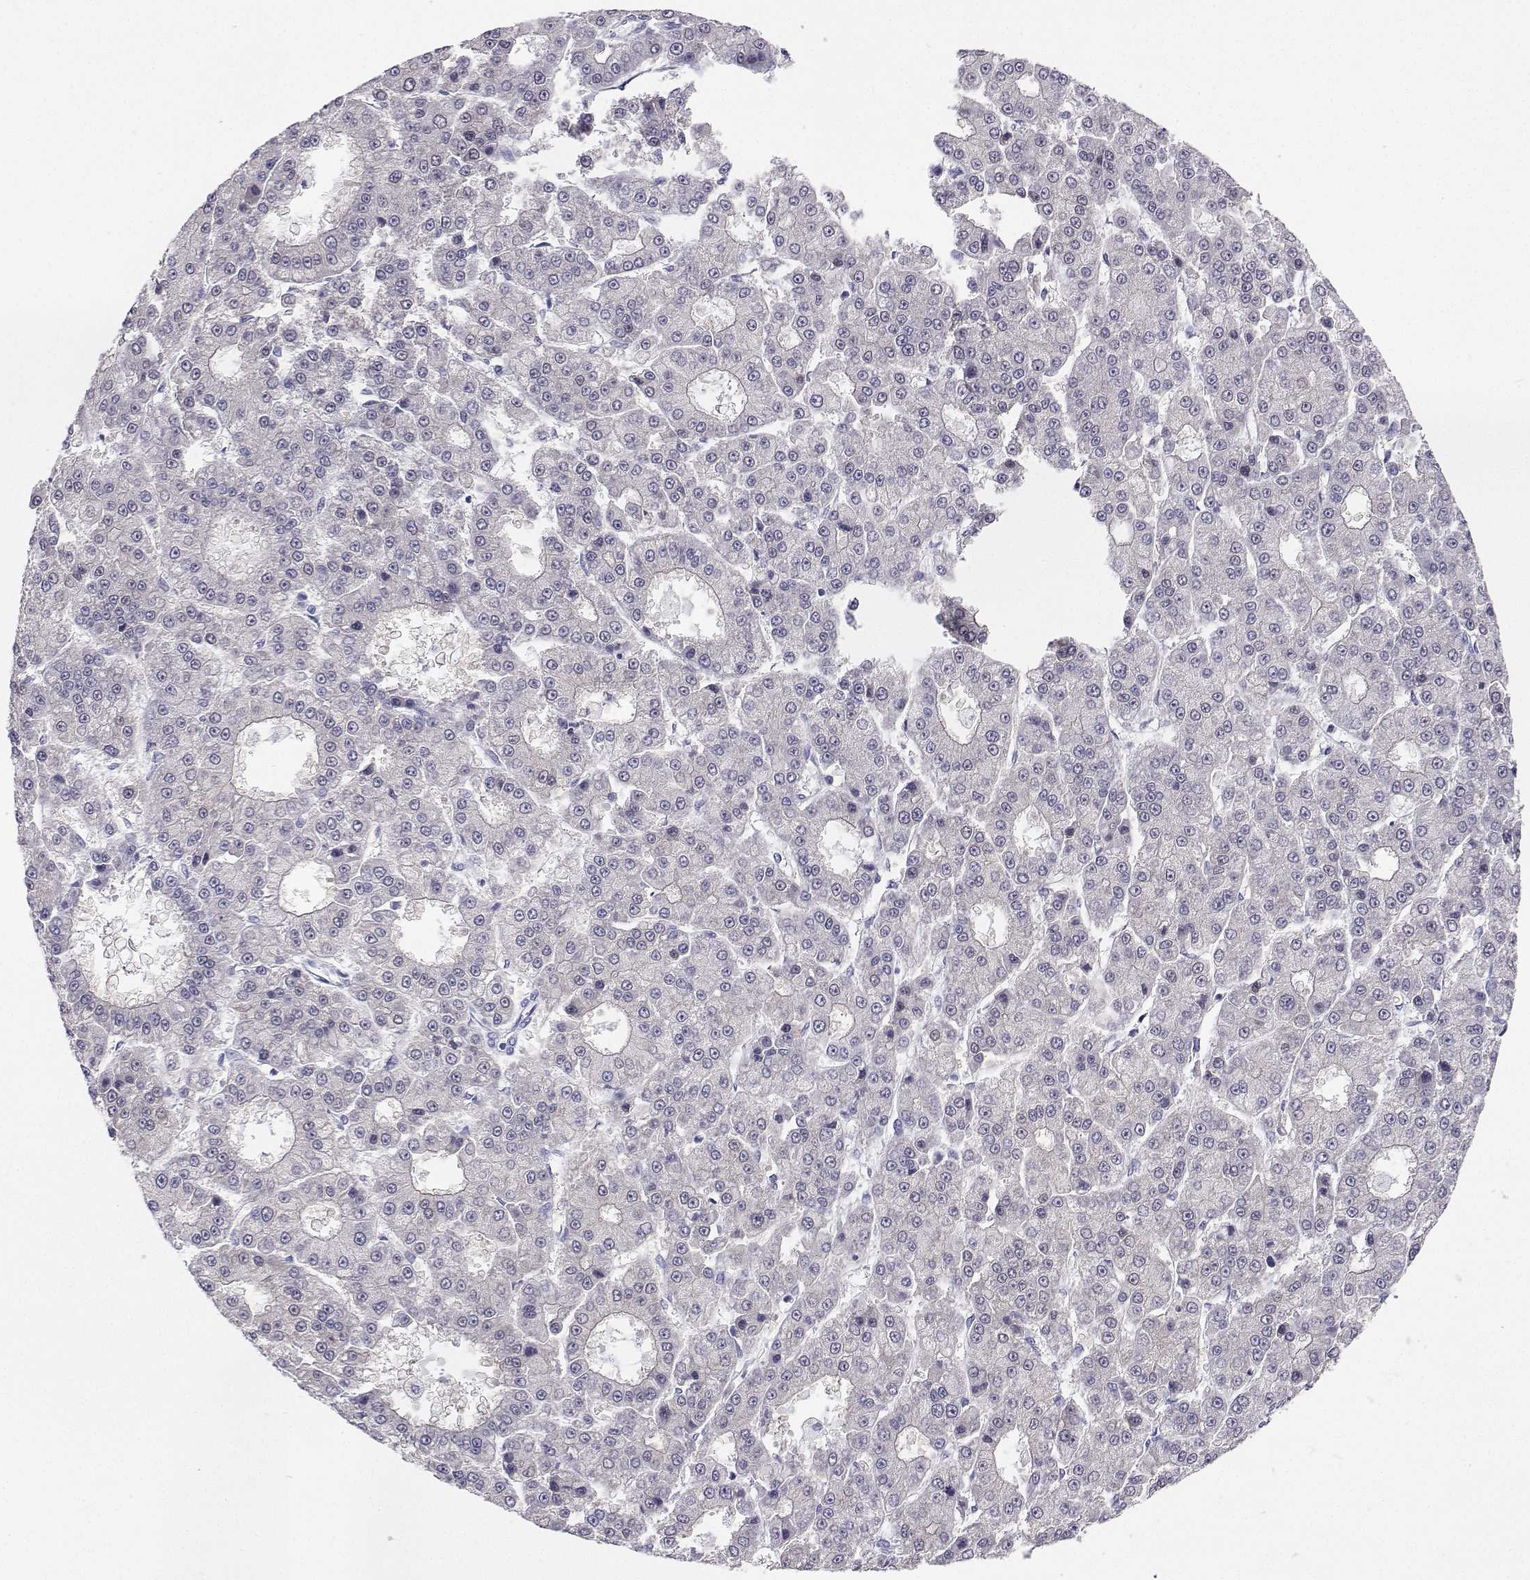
{"staining": {"intensity": "negative", "quantity": "none", "location": "none"}, "tissue": "liver cancer", "cell_type": "Tumor cells", "image_type": "cancer", "snomed": [{"axis": "morphology", "description": "Carcinoma, Hepatocellular, NOS"}, {"axis": "topography", "description": "Liver"}], "caption": "IHC image of liver hepatocellular carcinoma stained for a protein (brown), which displays no staining in tumor cells.", "gene": "BHMT", "patient": {"sex": "male", "age": 70}}